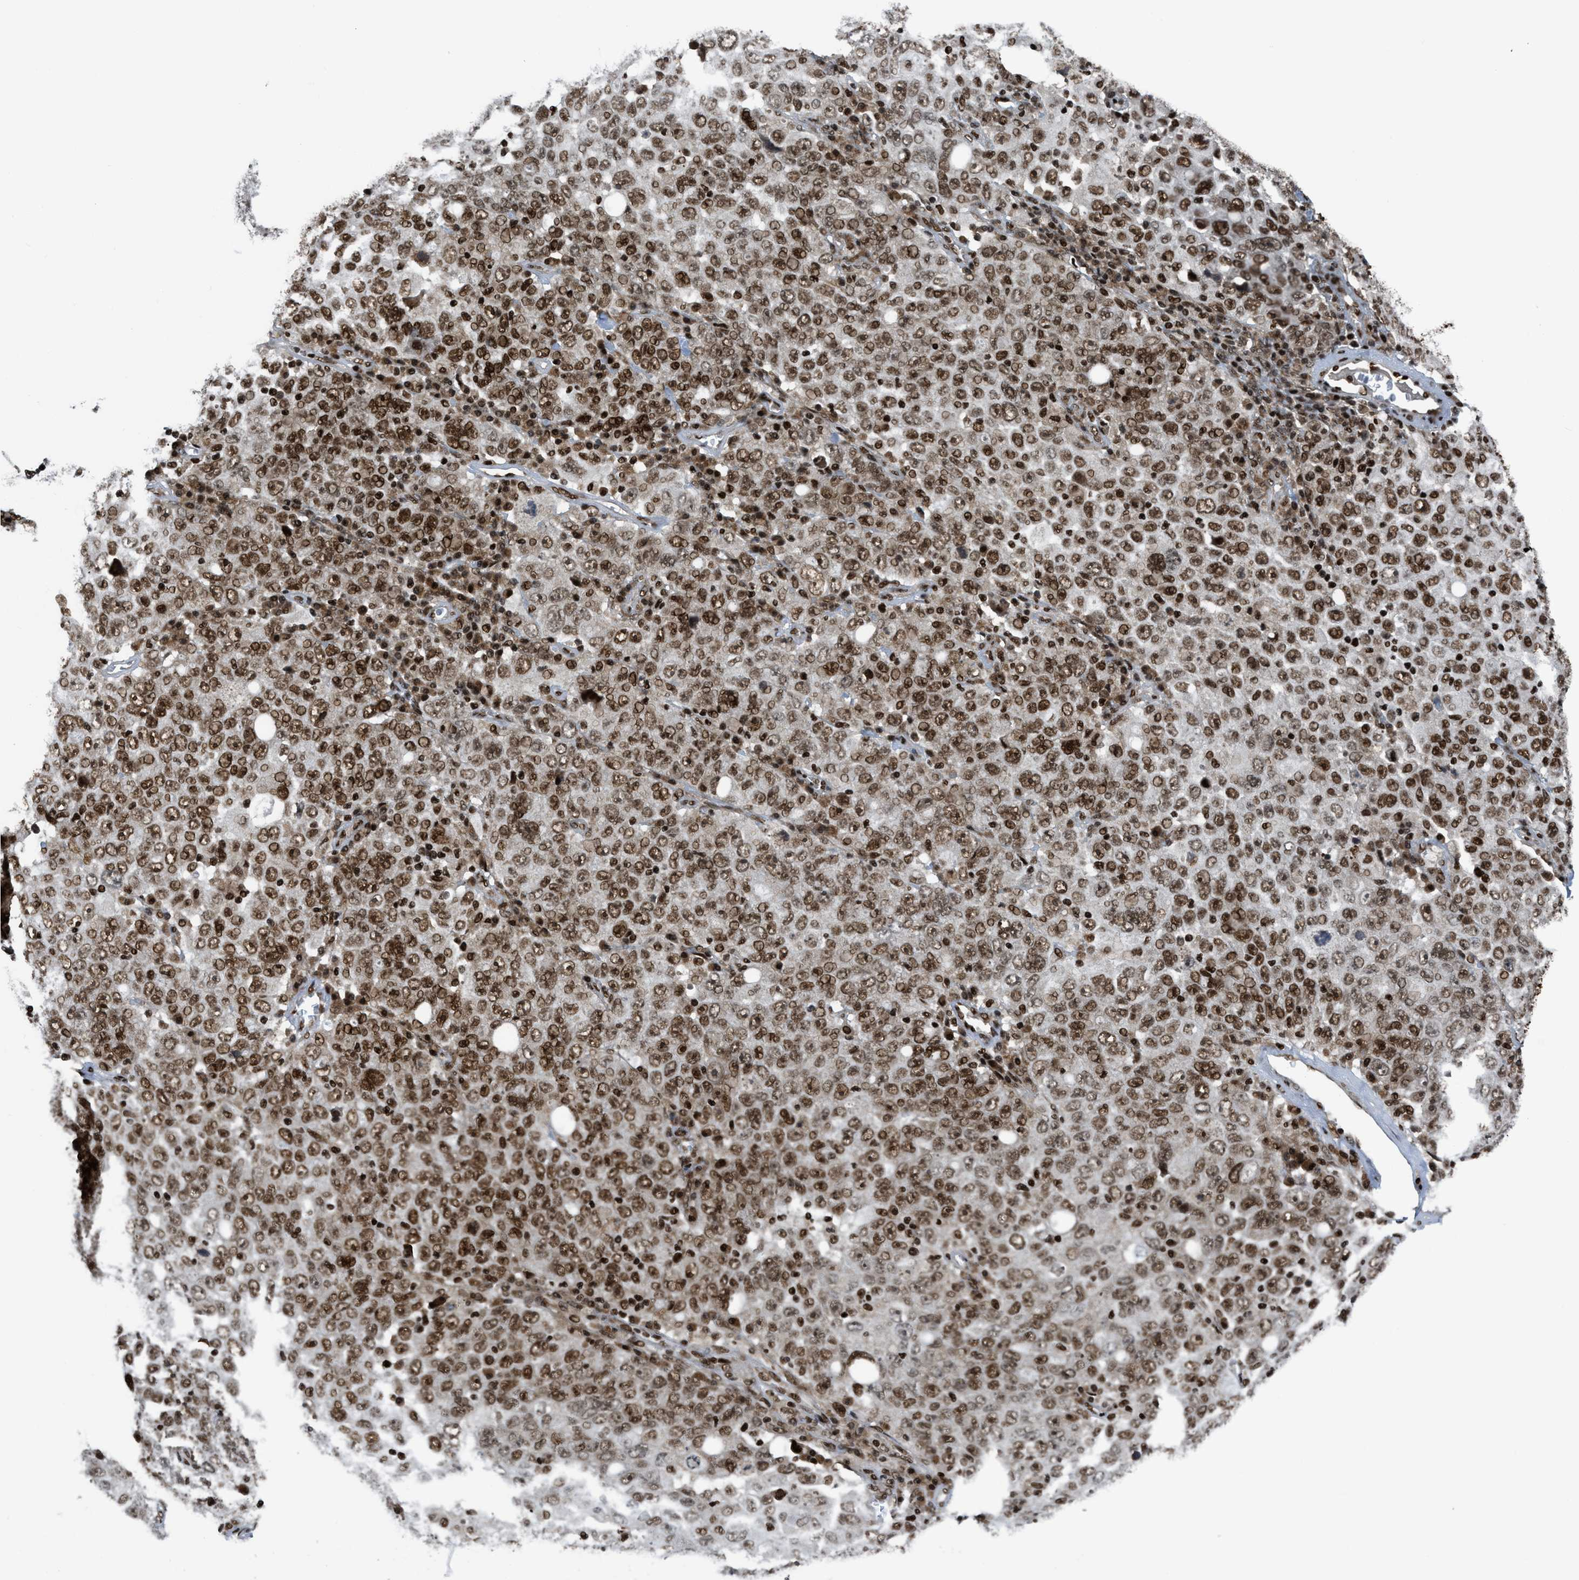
{"staining": {"intensity": "strong", "quantity": ">75%", "location": "nuclear"}, "tissue": "ovarian cancer", "cell_type": "Tumor cells", "image_type": "cancer", "snomed": [{"axis": "morphology", "description": "Carcinoma, endometroid"}, {"axis": "topography", "description": "Ovary"}], "caption": "This is an image of immunohistochemistry (IHC) staining of ovarian cancer (endometroid carcinoma), which shows strong staining in the nuclear of tumor cells.", "gene": "RFX5", "patient": {"sex": "female", "age": 62}}